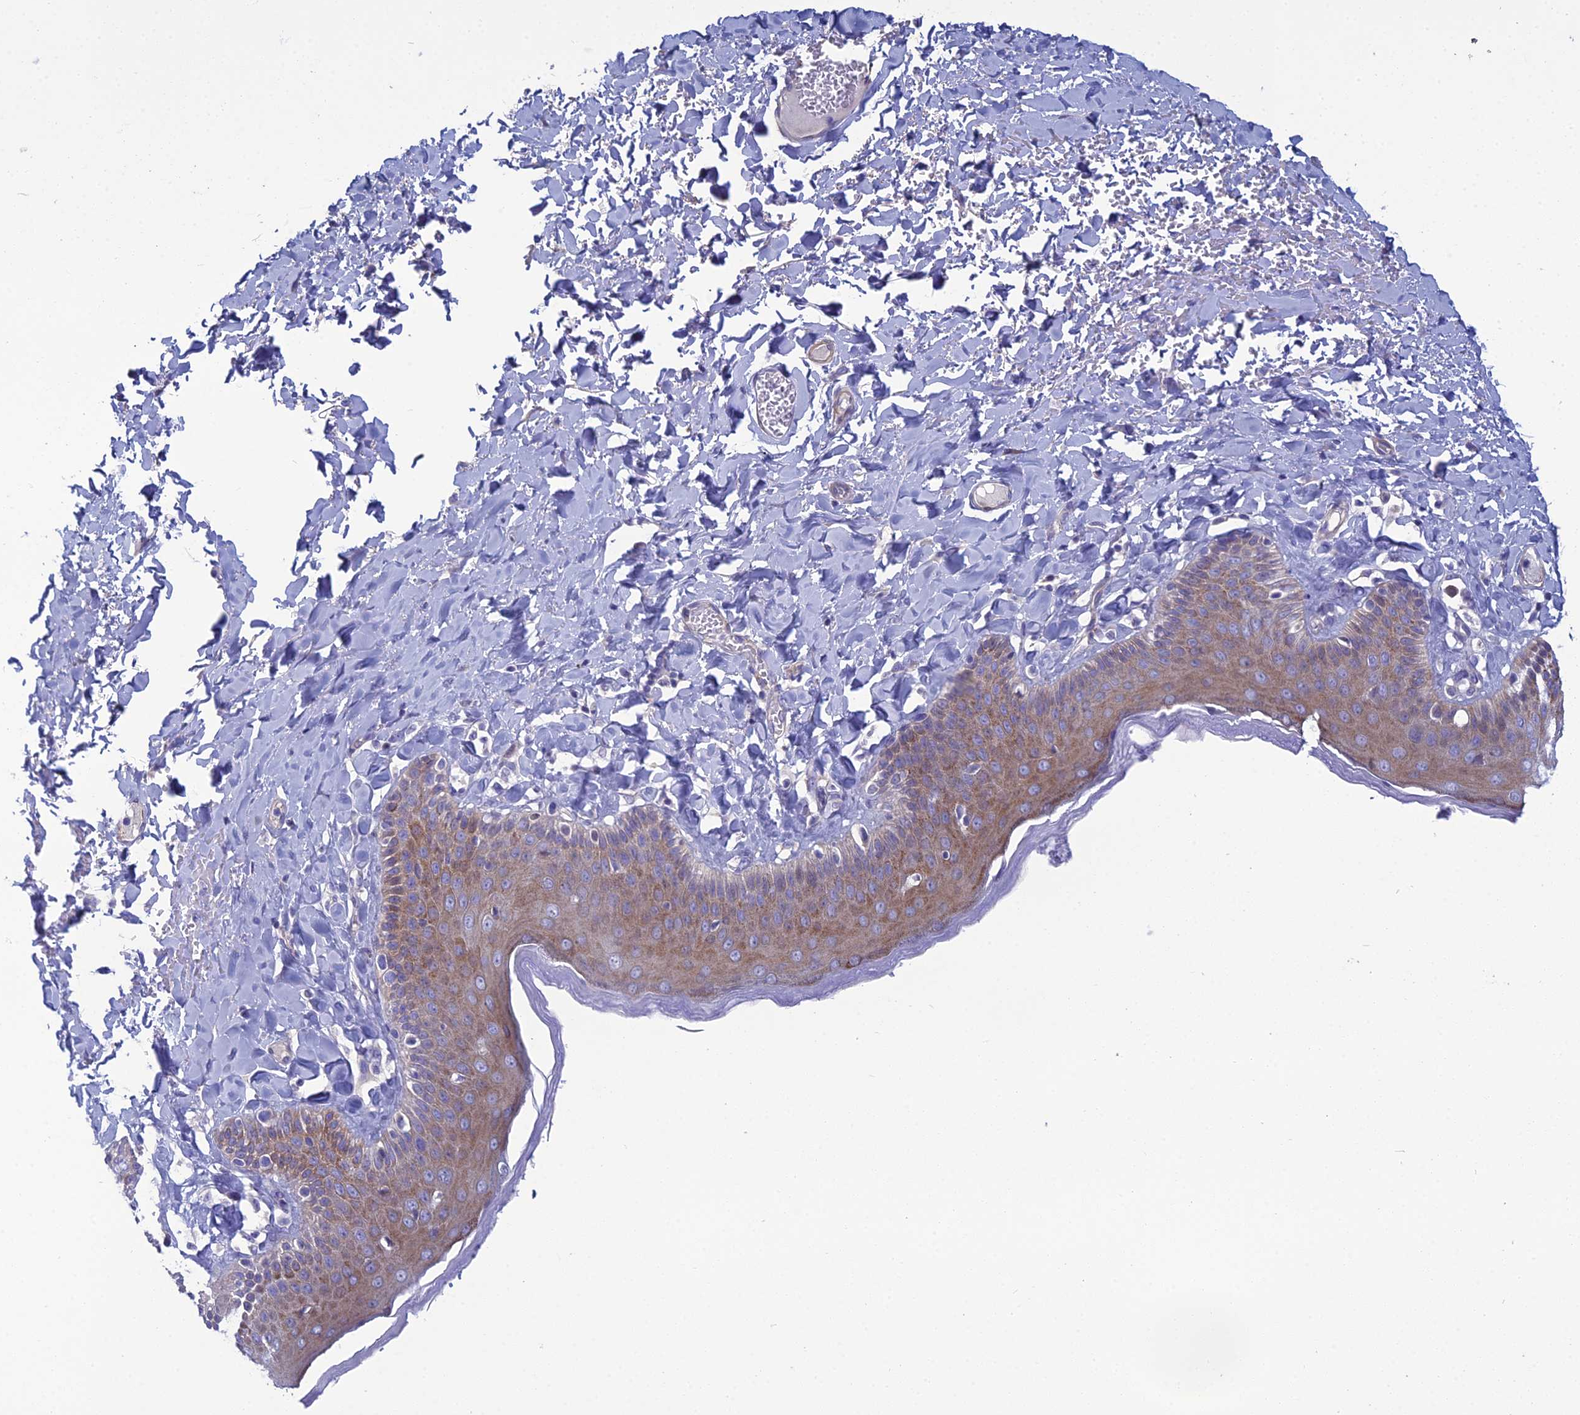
{"staining": {"intensity": "moderate", "quantity": ">75%", "location": "cytoplasmic/membranous"}, "tissue": "skin", "cell_type": "Epidermal cells", "image_type": "normal", "snomed": [{"axis": "morphology", "description": "Normal tissue, NOS"}, {"axis": "topography", "description": "Anal"}], "caption": "Skin was stained to show a protein in brown. There is medium levels of moderate cytoplasmic/membranous positivity in approximately >75% of epidermal cells. (brown staining indicates protein expression, while blue staining denotes nuclei).", "gene": "LZTS2", "patient": {"sex": "male", "age": 69}}